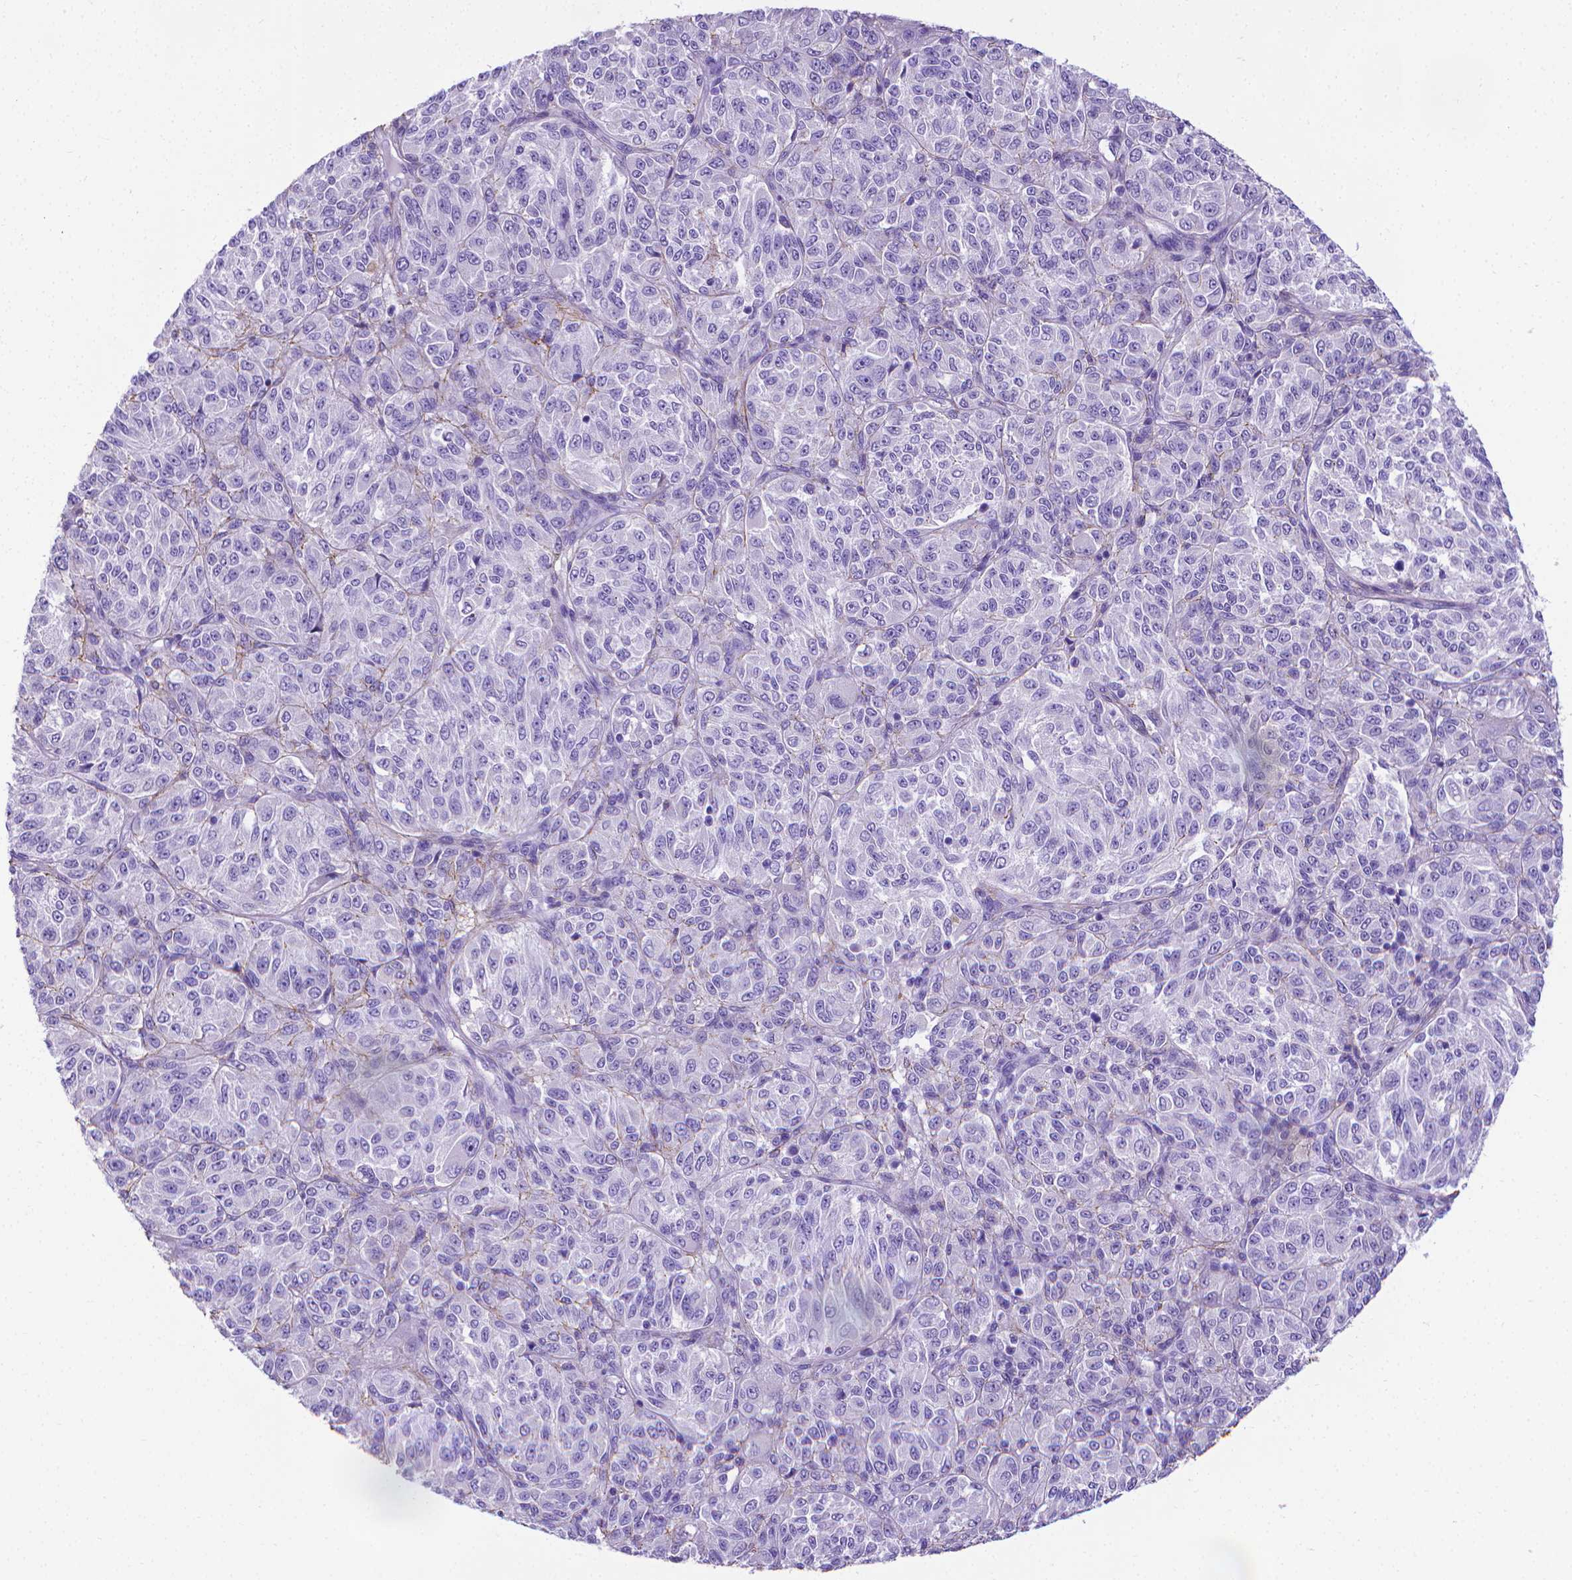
{"staining": {"intensity": "negative", "quantity": "none", "location": "none"}, "tissue": "melanoma", "cell_type": "Tumor cells", "image_type": "cancer", "snomed": [{"axis": "morphology", "description": "Malignant melanoma, Metastatic site"}, {"axis": "topography", "description": "Brain"}], "caption": "DAB (3,3'-diaminobenzidine) immunohistochemical staining of human melanoma reveals no significant staining in tumor cells.", "gene": "MFAP2", "patient": {"sex": "female", "age": 56}}